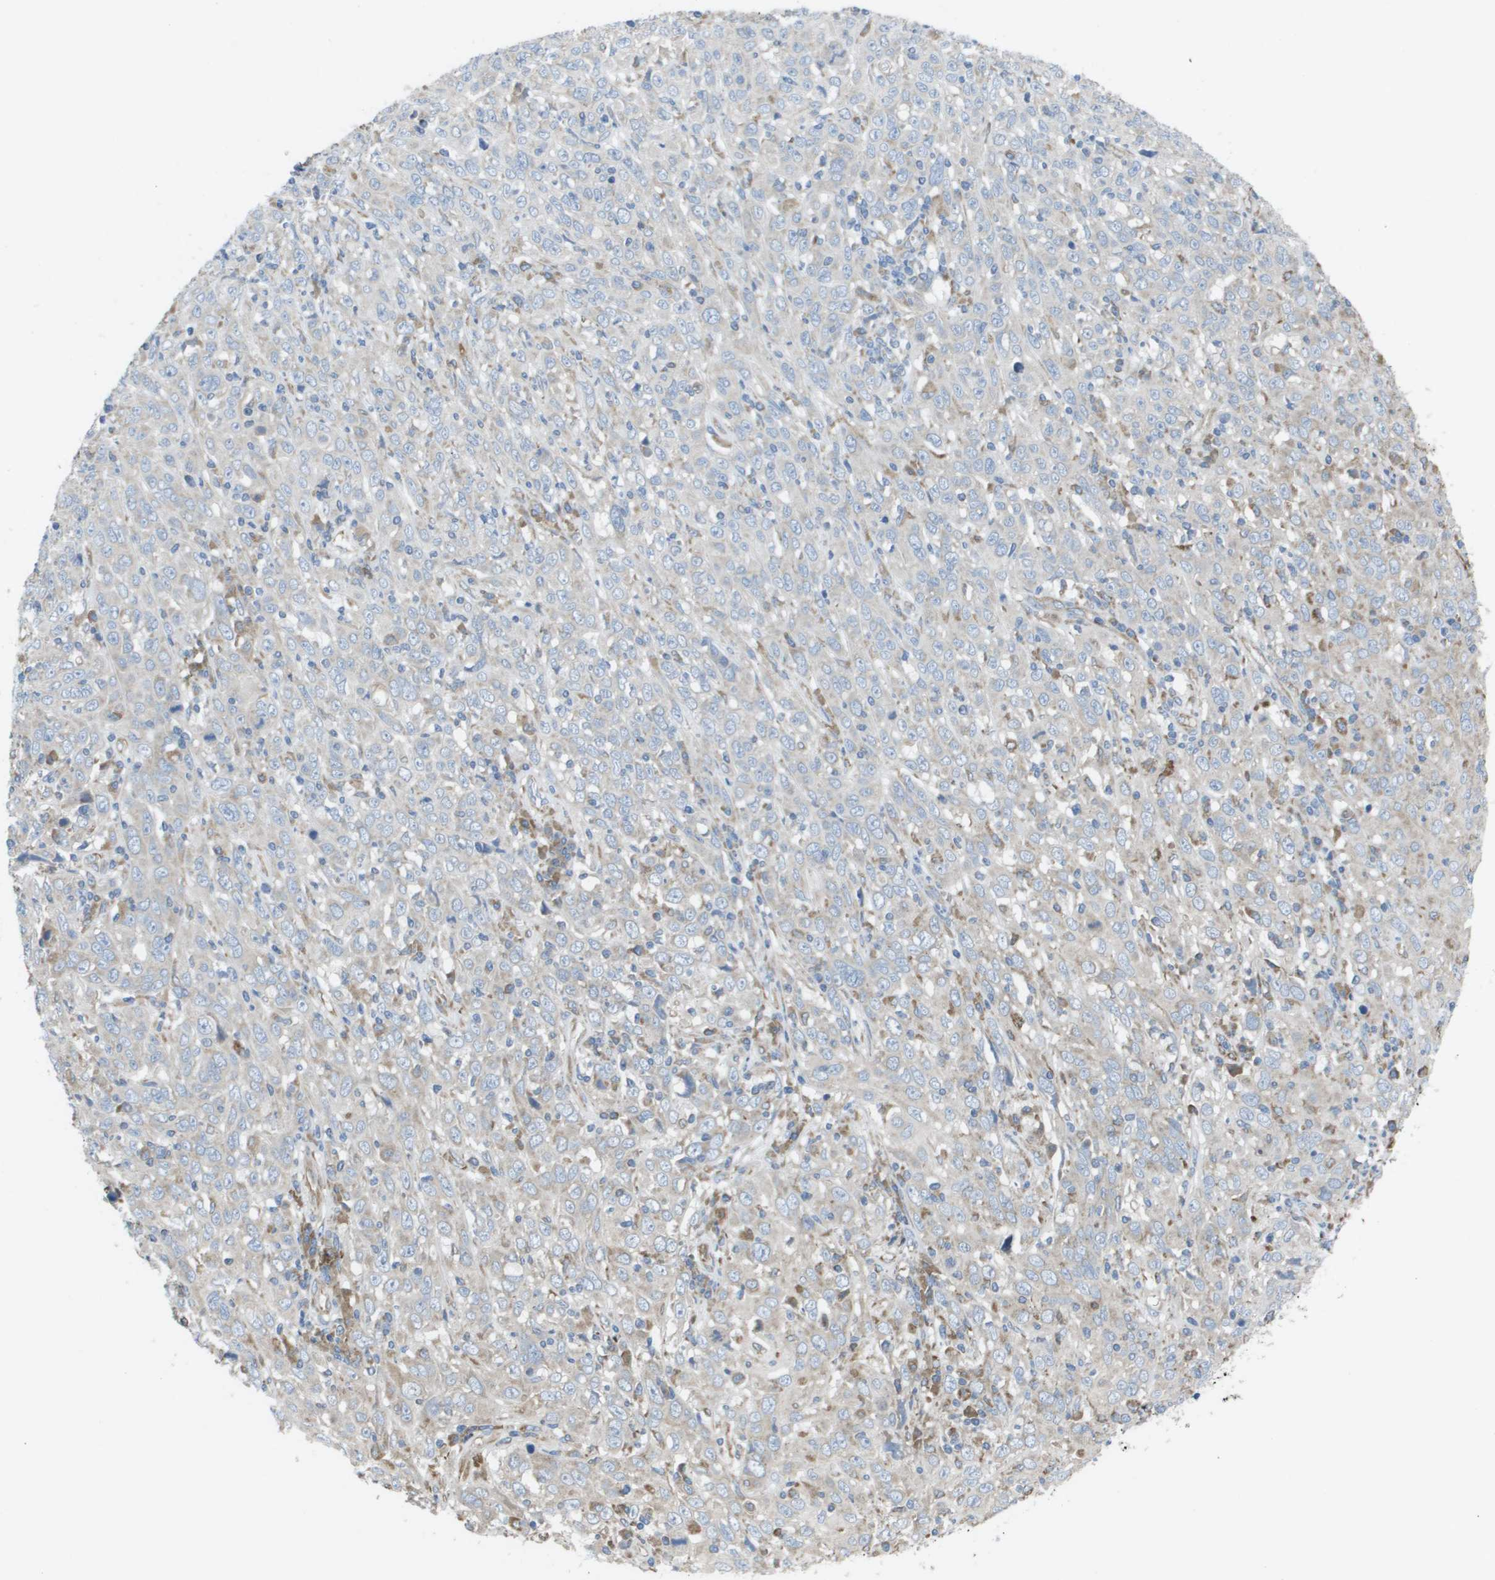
{"staining": {"intensity": "negative", "quantity": "none", "location": "none"}, "tissue": "cervical cancer", "cell_type": "Tumor cells", "image_type": "cancer", "snomed": [{"axis": "morphology", "description": "Squamous cell carcinoma, NOS"}, {"axis": "topography", "description": "Cervix"}], "caption": "This is an immunohistochemistry micrograph of human cervical cancer (squamous cell carcinoma). There is no staining in tumor cells.", "gene": "CLCN2", "patient": {"sex": "female", "age": 46}}